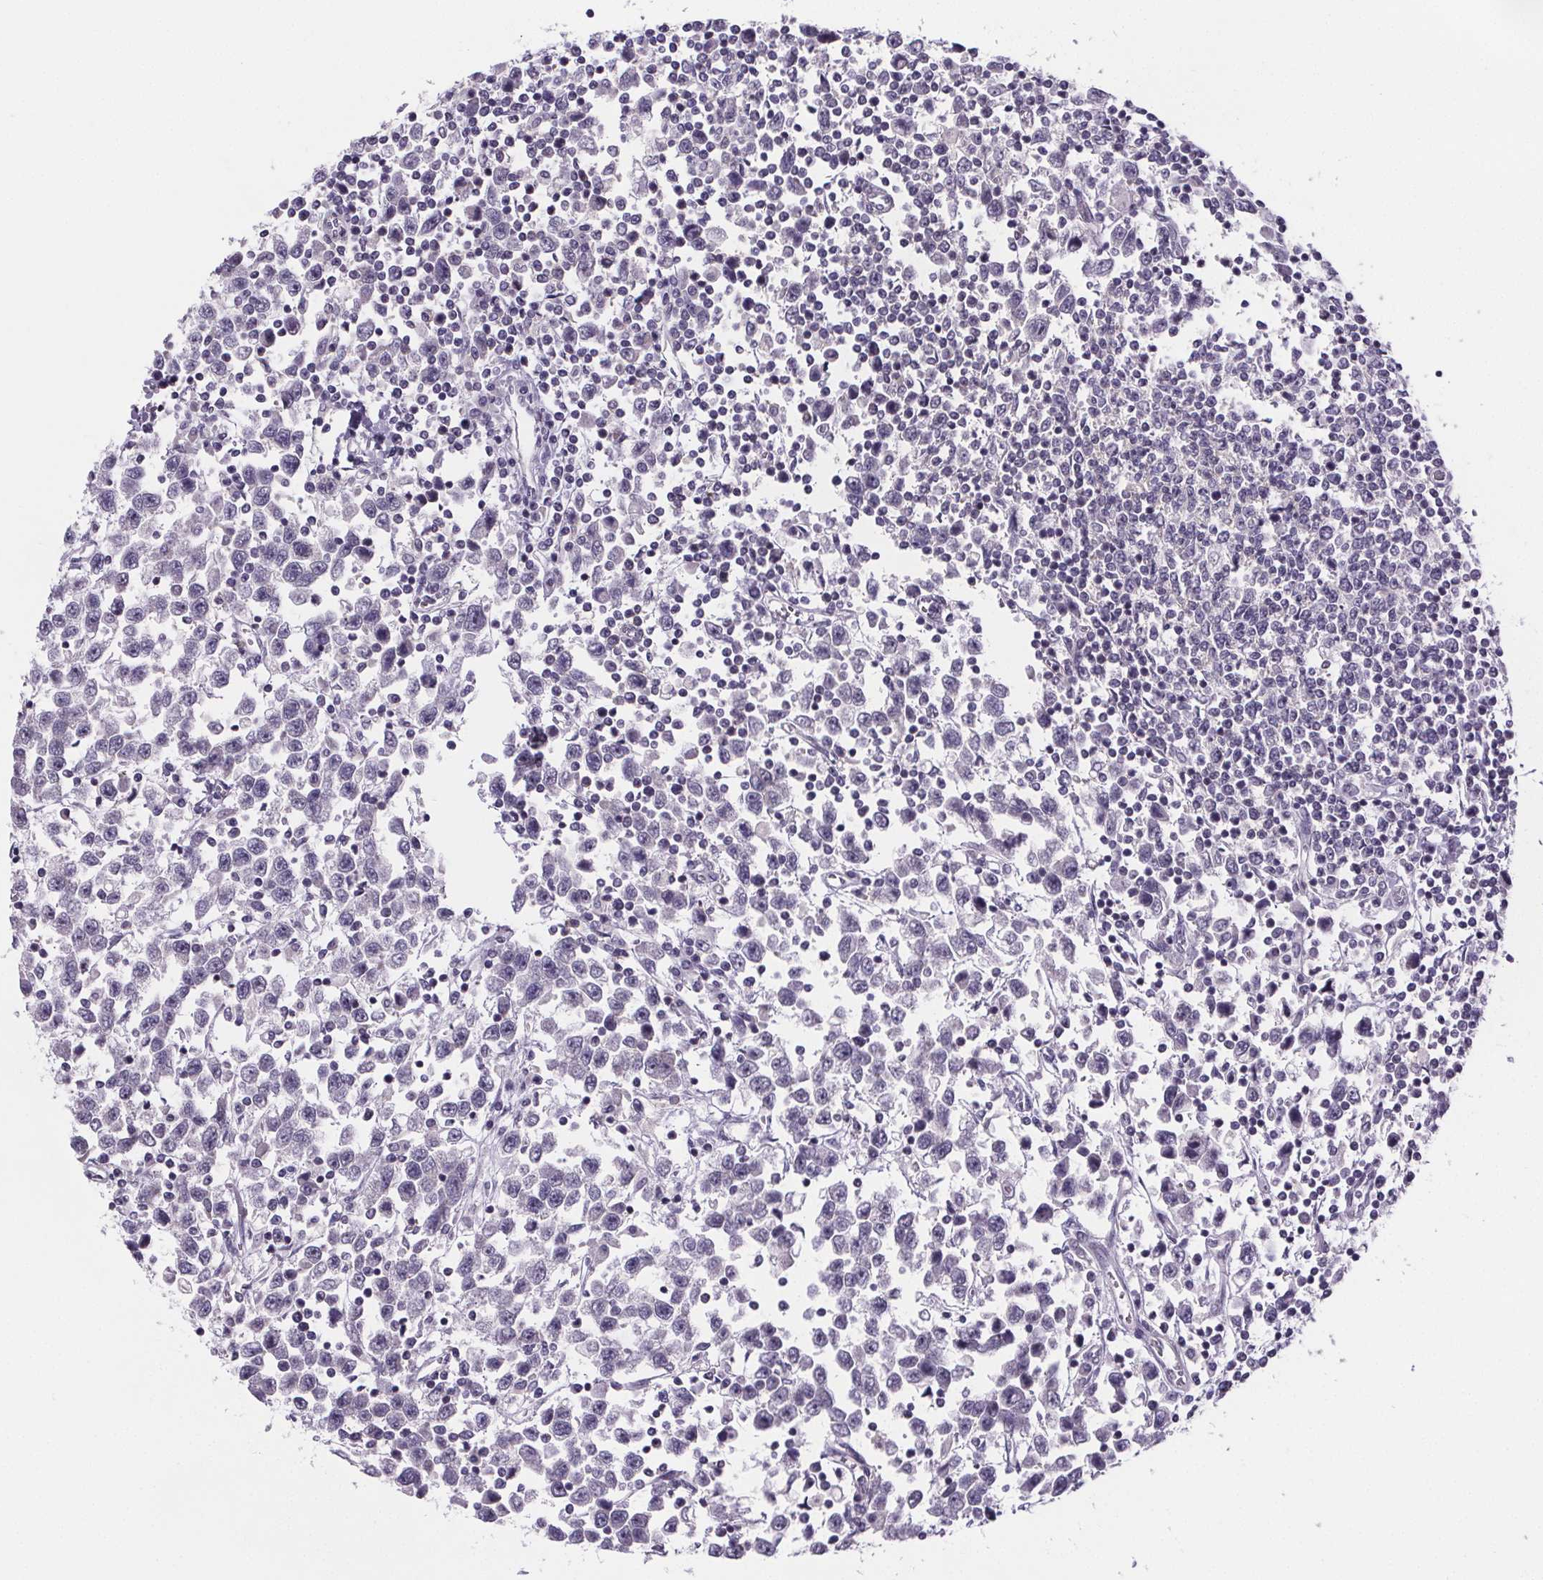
{"staining": {"intensity": "negative", "quantity": "none", "location": "none"}, "tissue": "testis cancer", "cell_type": "Tumor cells", "image_type": "cancer", "snomed": [{"axis": "morphology", "description": "Seminoma, NOS"}, {"axis": "topography", "description": "Testis"}], "caption": "This is an immunohistochemistry (IHC) micrograph of testis seminoma. There is no staining in tumor cells.", "gene": "TTC12", "patient": {"sex": "male", "age": 34}}